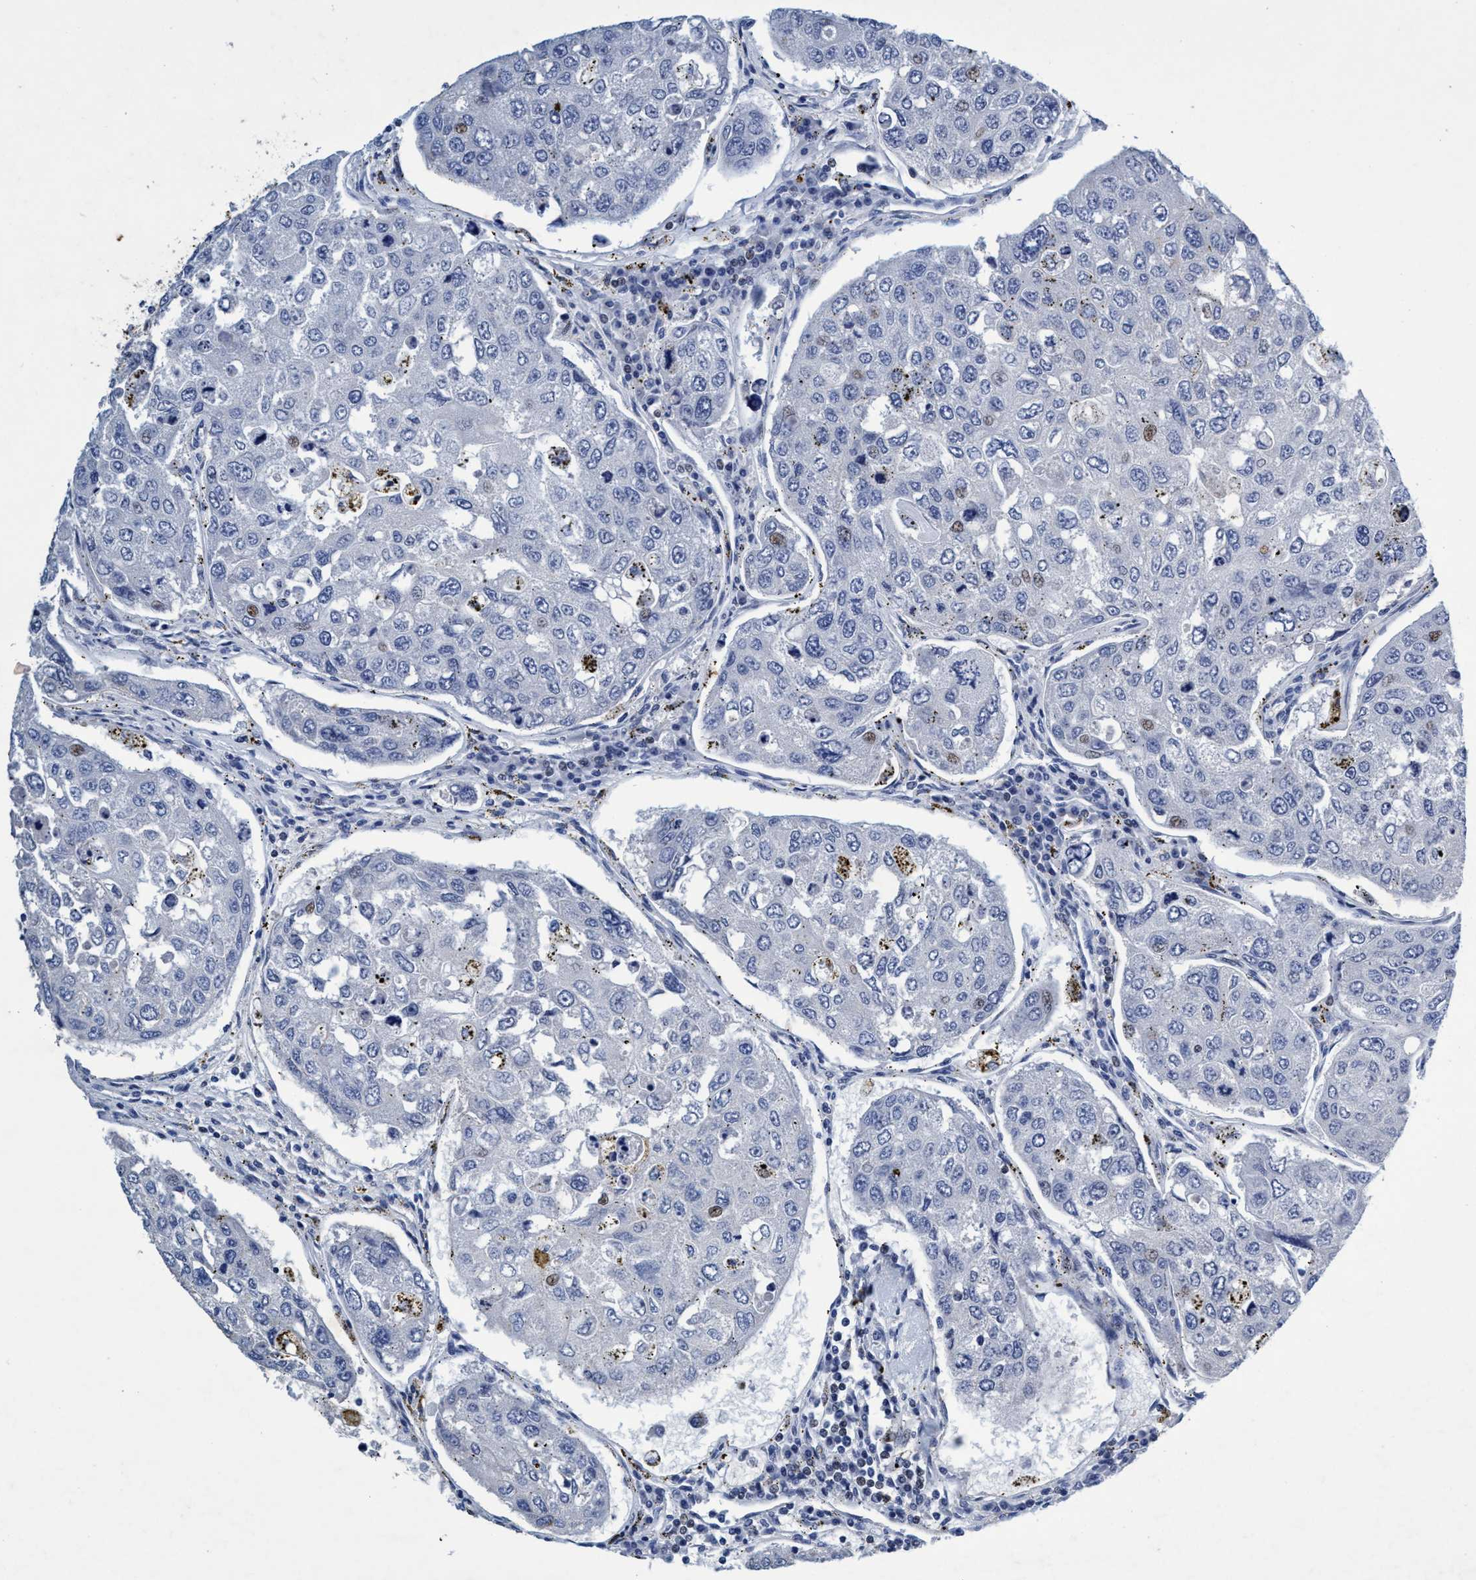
{"staining": {"intensity": "moderate", "quantity": "<25%", "location": "cytoplasmic/membranous"}, "tissue": "urothelial cancer", "cell_type": "Tumor cells", "image_type": "cancer", "snomed": [{"axis": "morphology", "description": "Urothelial carcinoma, High grade"}, {"axis": "topography", "description": "Lymph node"}, {"axis": "topography", "description": "Urinary bladder"}], "caption": "Protein positivity by immunohistochemistry (IHC) exhibits moderate cytoplasmic/membranous expression in about <25% of tumor cells in urothelial carcinoma (high-grade). Using DAB (3,3'-diaminobenzidine) (brown) and hematoxylin (blue) stains, captured at high magnification using brightfield microscopy.", "gene": "GRB14", "patient": {"sex": "male", "age": 51}}